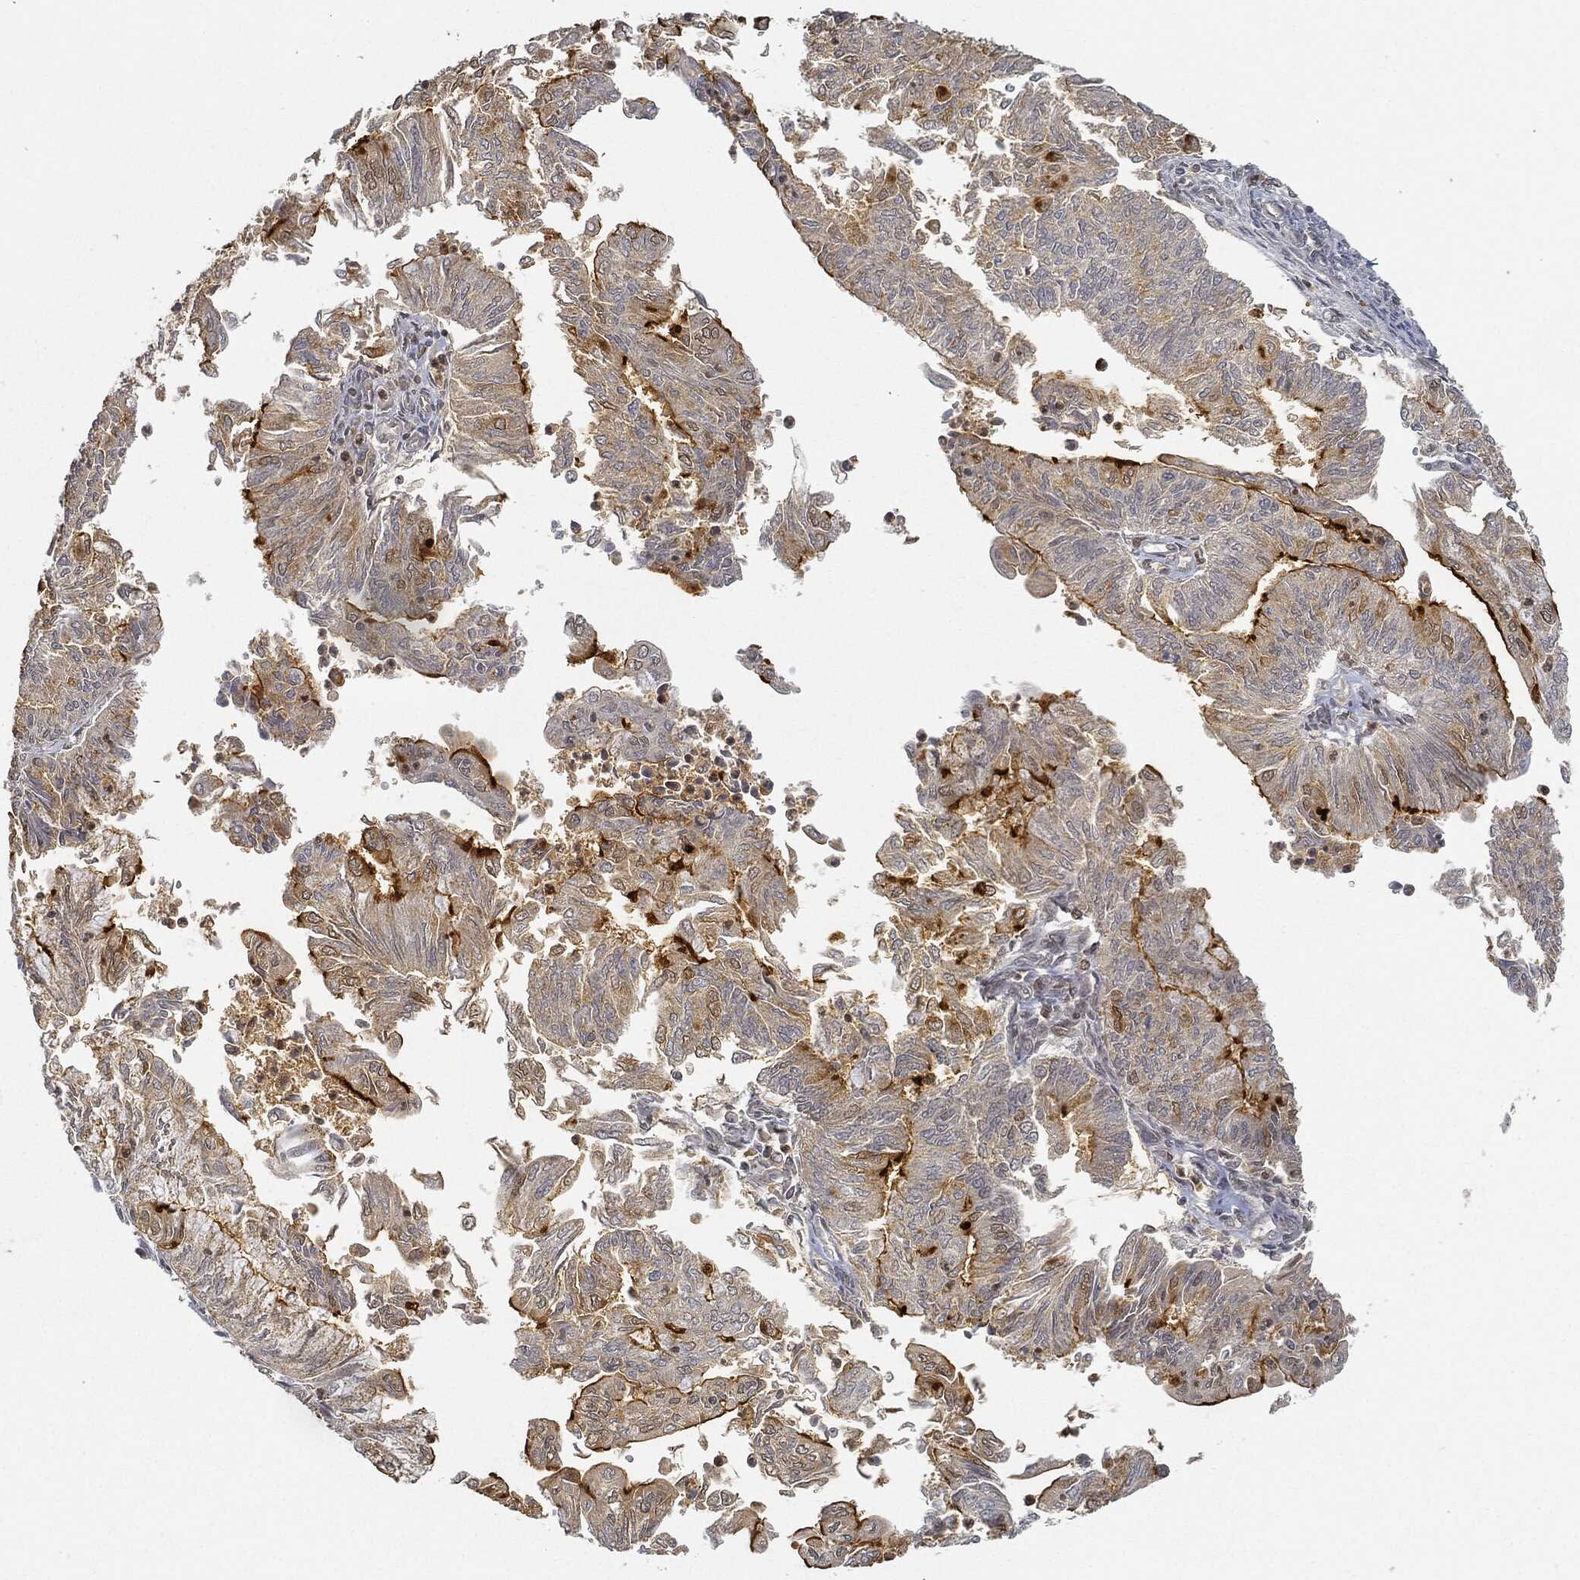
{"staining": {"intensity": "strong", "quantity": "<25%", "location": "cytoplasmic/membranous"}, "tissue": "endometrial cancer", "cell_type": "Tumor cells", "image_type": "cancer", "snomed": [{"axis": "morphology", "description": "Adenocarcinoma, NOS"}, {"axis": "topography", "description": "Endometrium"}], "caption": "An IHC photomicrograph of neoplastic tissue is shown. Protein staining in brown highlights strong cytoplasmic/membranous positivity in endometrial cancer within tumor cells.", "gene": "CIB1", "patient": {"sex": "female", "age": 59}}